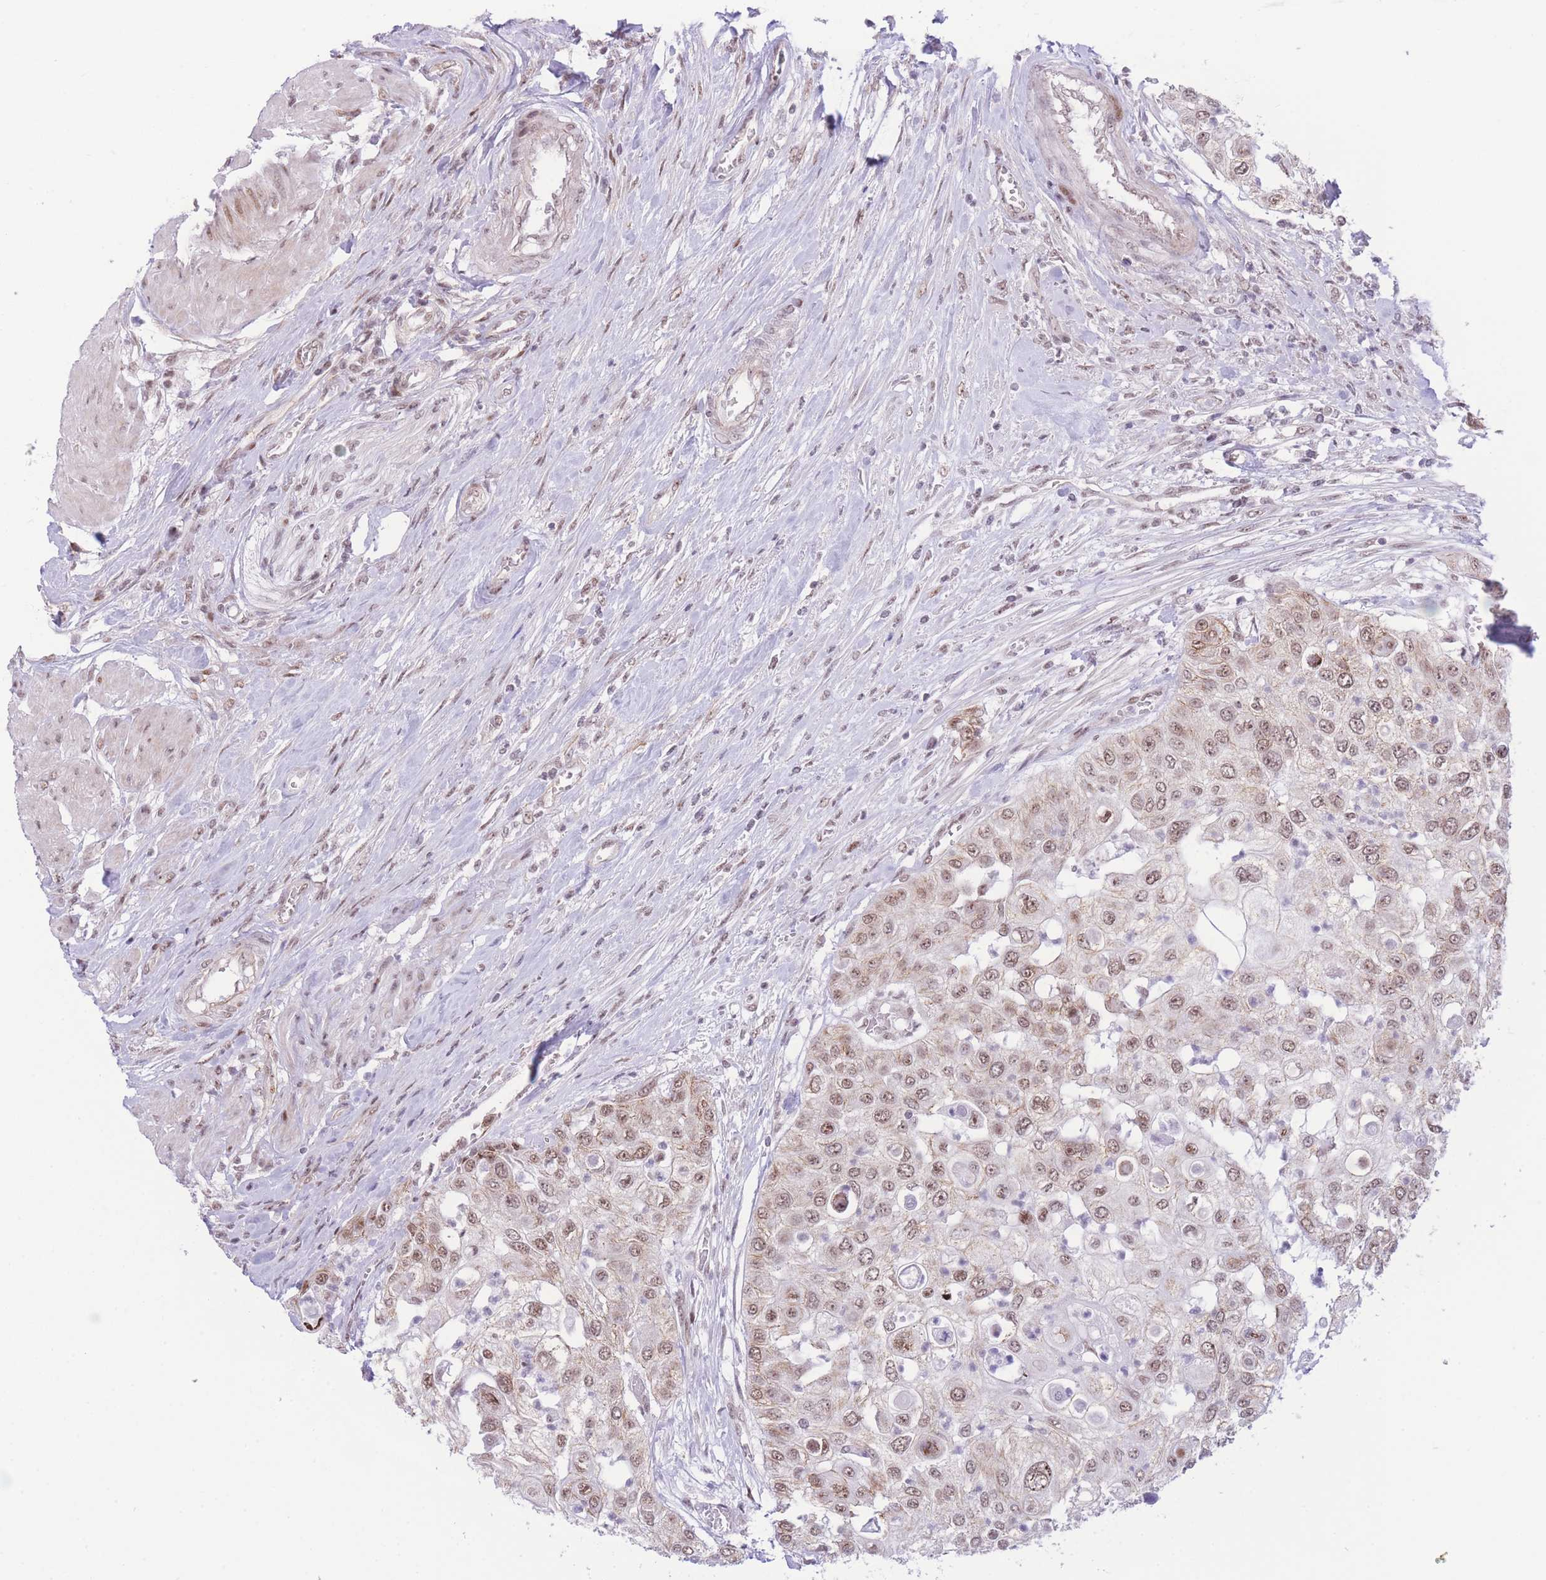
{"staining": {"intensity": "moderate", "quantity": "25%-75%", "location": "nuclear"}, "tissue": "urothelial cancer", "cell_type": "Tumor cells", "image_type": "cancer", "snomed": [{"axis": "morphology", "description": "Urothelial carcinoma, High grade"}, {"axis": "topography", "description": "Urinary bladder"}], "caption": "Immunohistochemical staining of urothelial carcinoma (high-grade) displays medium levels of moderate nuclear expression in about 25%-75% of tumor cells.", "gene": "PCIF1", "patient": {"sex": "female", "age": 79}}